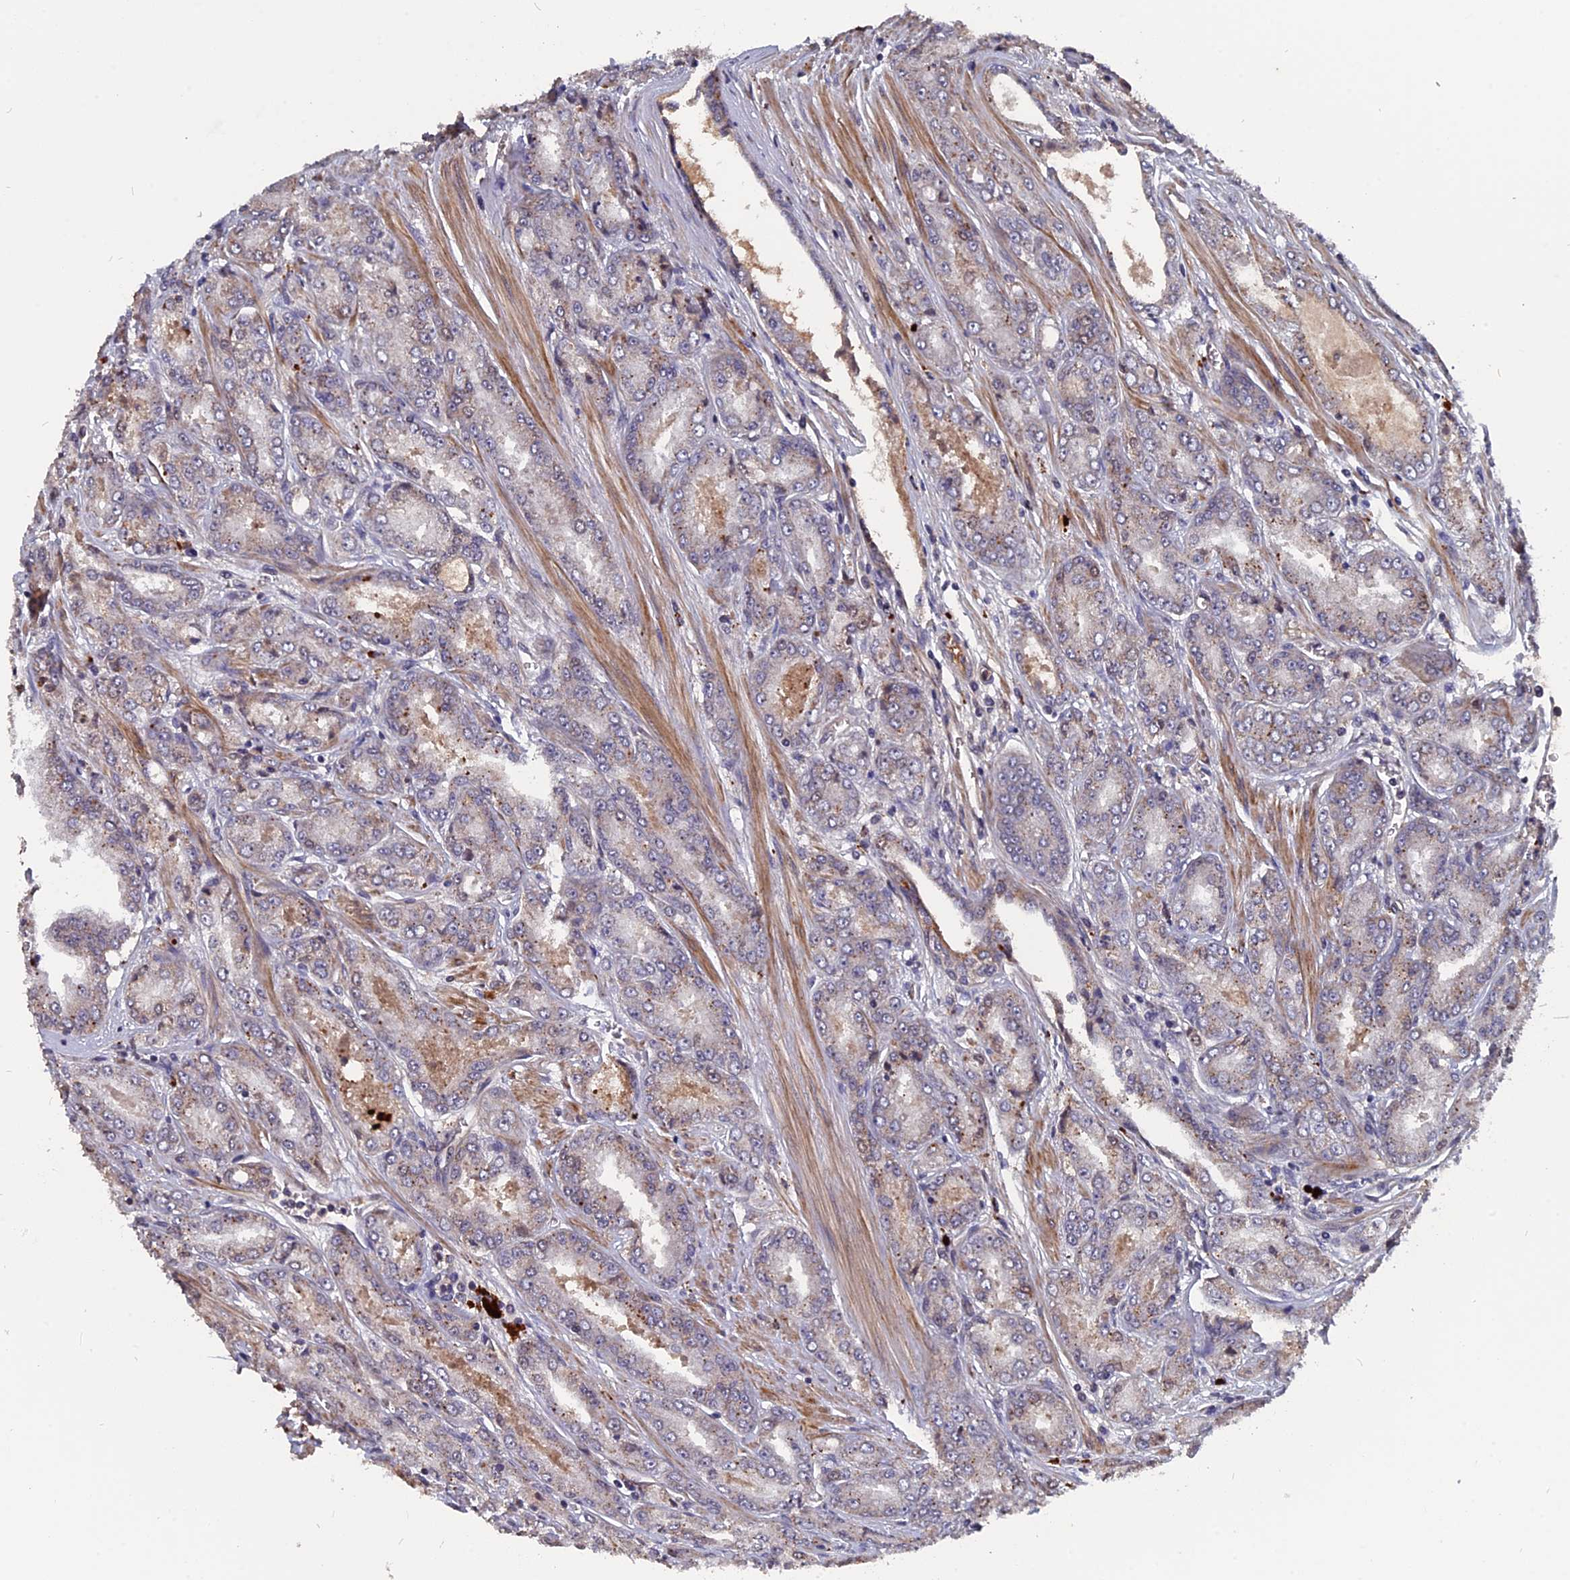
{"staining": {"intensity": "negative", "quantity": "none", "location": "none"}, "tissue": "prostate cancer", "cell_type": "Tumor cells", "image_type": "cancer", "snomed": [{"axis": "morphology", "description": "Adenocarcinoma, High grade"}, {"axis": "topography", "description": "Prostate"}], "caption": "IHC image of prostate cancer stained for a protein (brown), which reveals no staining in tumor cells.", "gene": "NOSIP", "patient": {"sex": "male", "age": 74}}